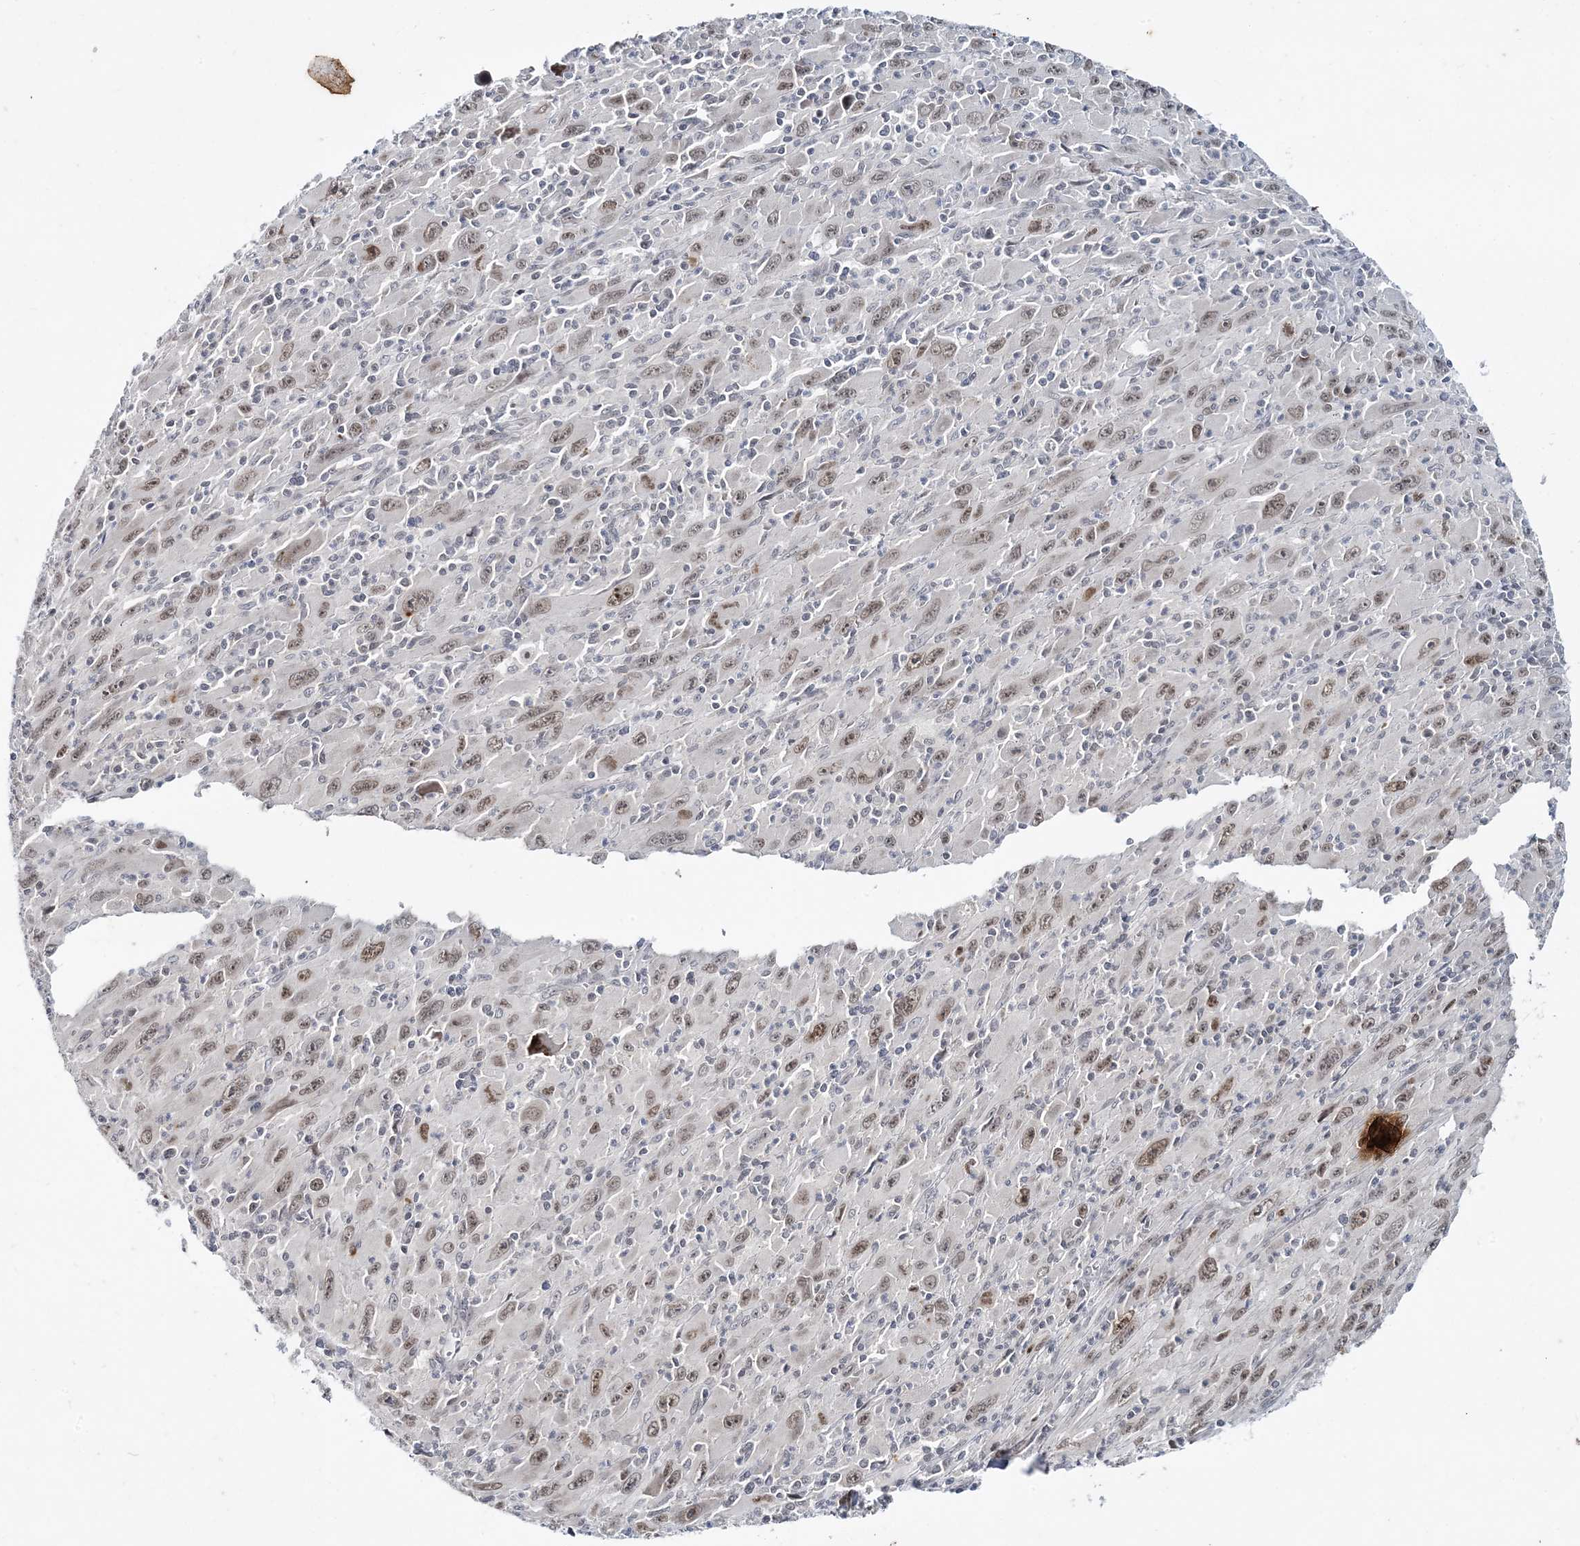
{"staining": {"intensity": "moderate", "quantity": "25%-75%", "location": "nuclear"}, "tissue": "melanoma", "cell_type": "Tumor cells", "image_type": "cancer", "snomed": [{"axis": "morphology", "description": "Malignant melanoma, Metastatic site"}, {"axis": "topography", "description": "Skin"}], "caption": "Malignant melanoma (metastatic site) stained with immunohistochemistry (IHC) exhibits moderate nuclear staining in approximately 25%-75% of tumor cells.", "gene": "LEXM", "patient": {"sex": "female", "age": 56}}